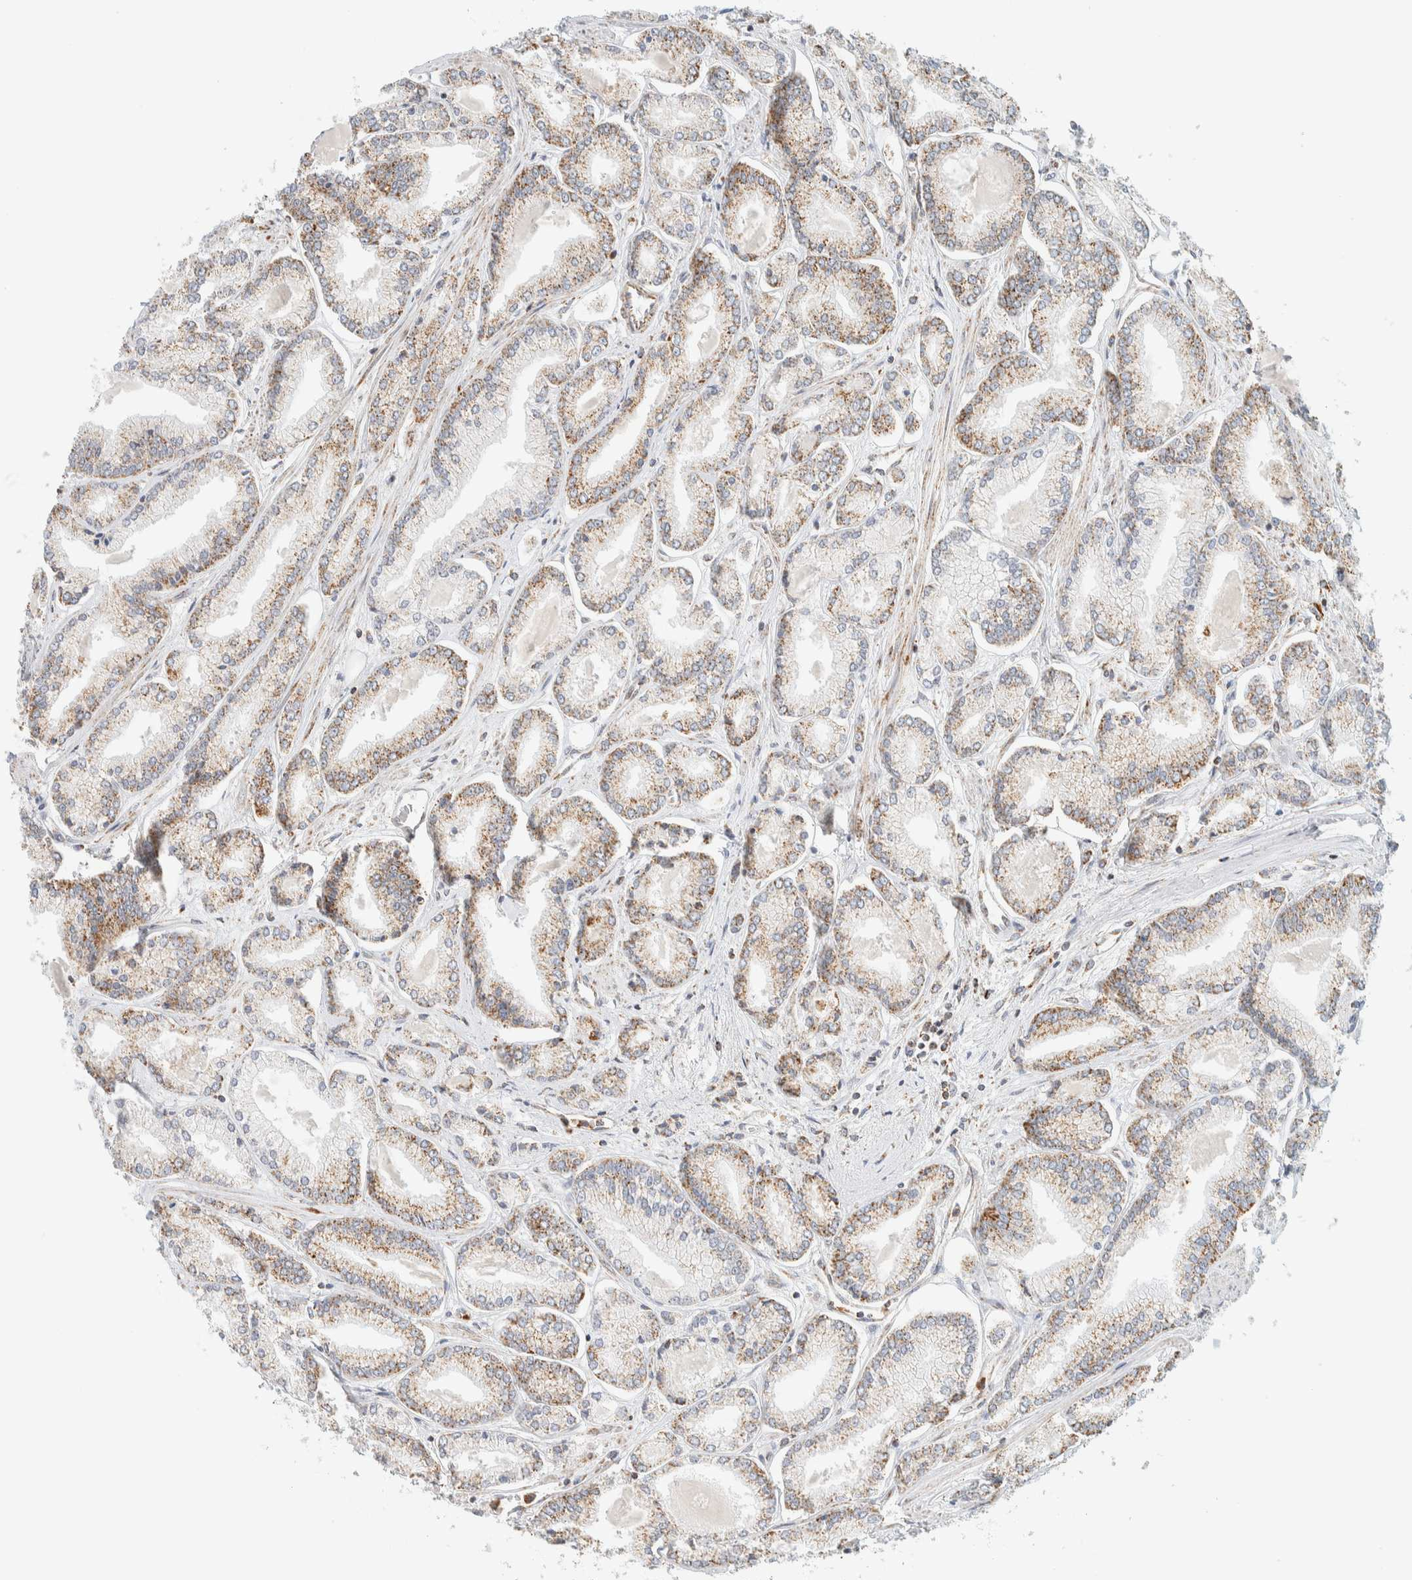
{"staining": {"intensity": "moderate", "quantity": ">75%", "location": "cytoplasmic/membranous"}, "tissue": "prostate cancer", "cell_type": "Tumor cells", "image_type": "cancer", "snomed": [{"axis": "morphology", "description": "Adenocarcinoma, Low grade"}, {"axis": "topography", "description": "Prostate"}], "caption": "Prostate adenocarcinoma (low-grade) was stained to show a protein in brown. There is medium levels of moderate cytoplasmic/membranous expression in approximately >75% of tumor cells.", "gene": "KIFAP3", "patient": {"sex": "male", "age": 52}}